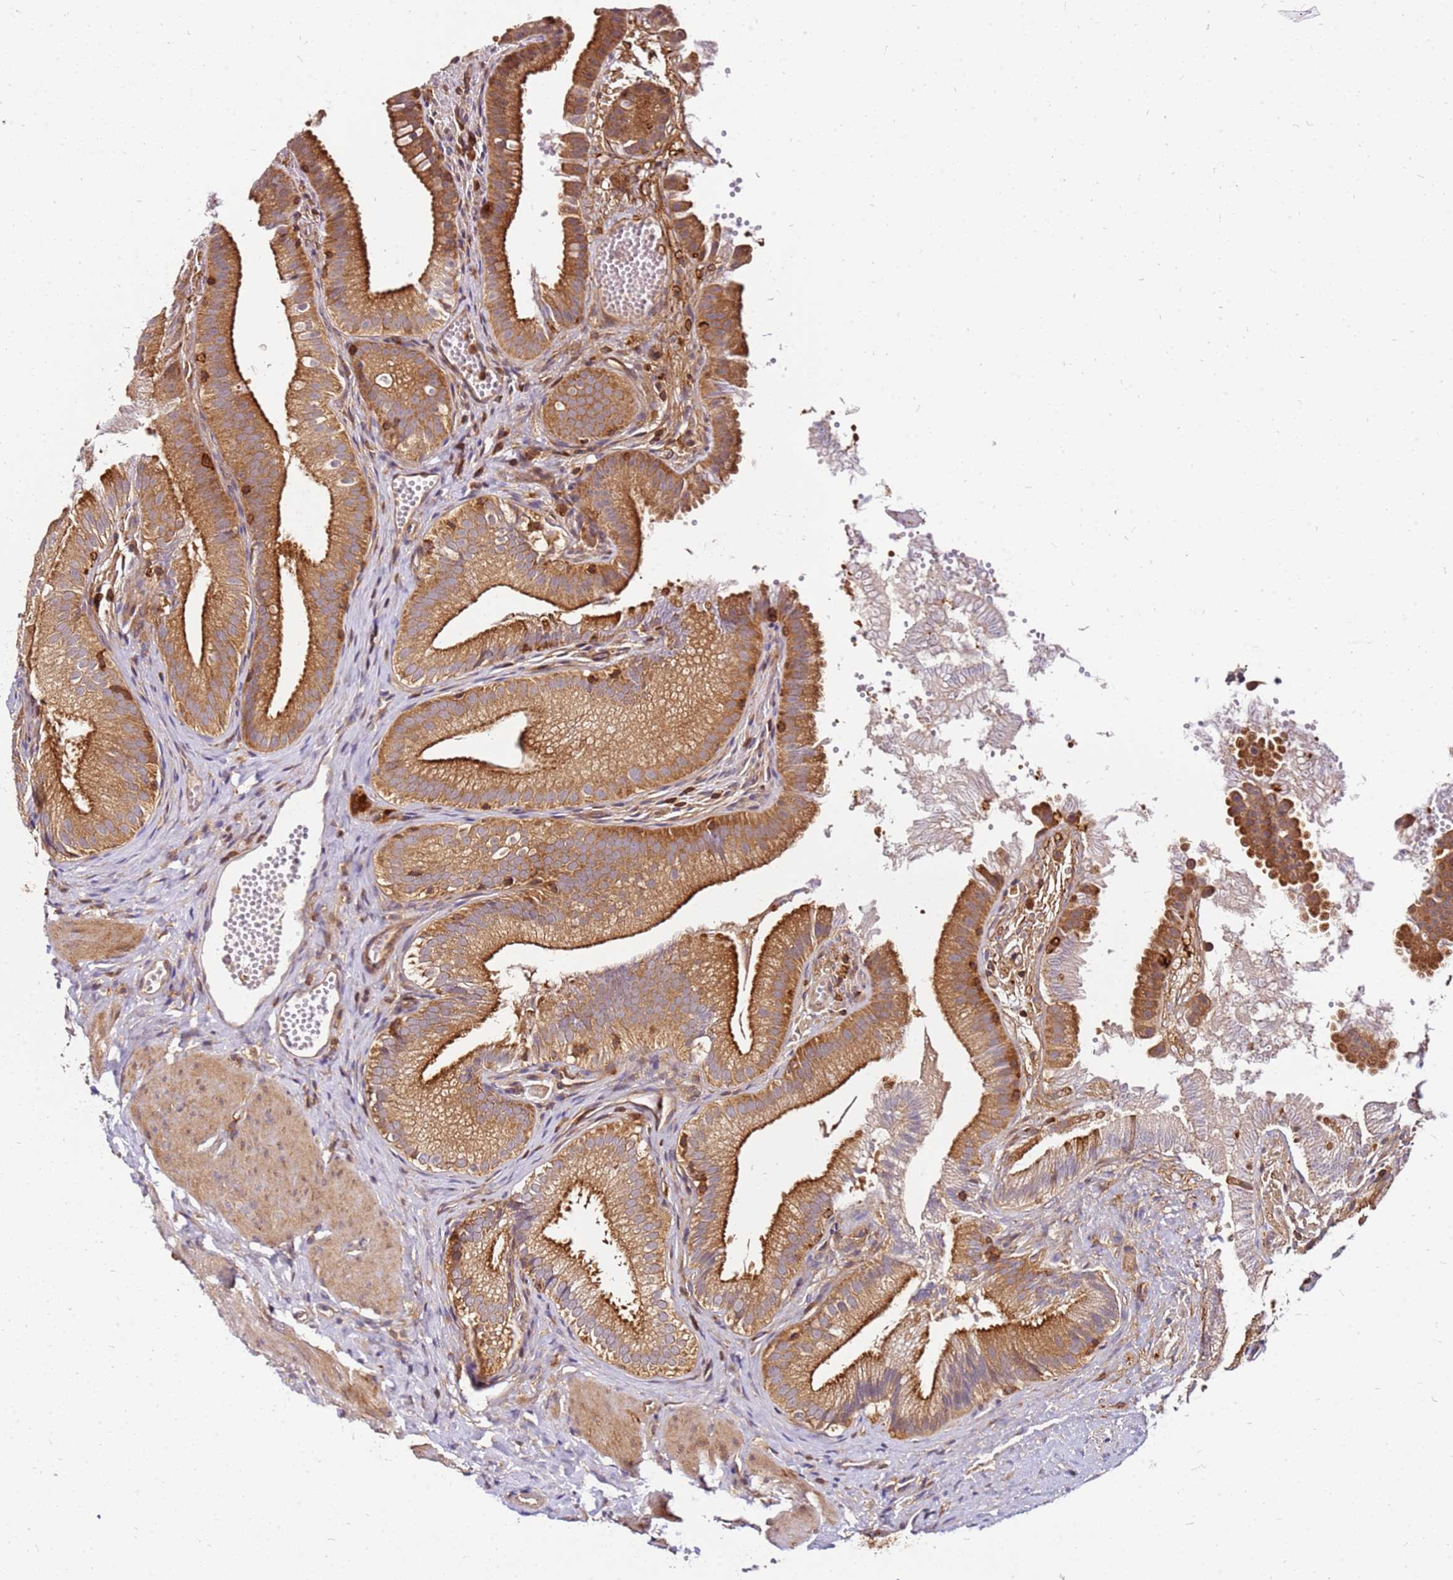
{"staining": {"intensity": "strong", "quantity": ">75%", "location": "cytoplasmic/membranous"}, "tissue": "gallbladder", "cell_type": "Glandular cells", "image_type": "normal", "snomed": [{"axis": "morphology", "description": "Normal tissue, NOS"}, {"axis": "topography", "description": "Gallbladder"}], "caption": "Immunohistochemistry image of benign gallbladder stained for a protein (brown), which shows high levels of strong cytoplasmic/membranous positivity in about >75% of glandular cells.", "gene": "PIH1D1", "patient": {"sex": "female", "age": 30}}